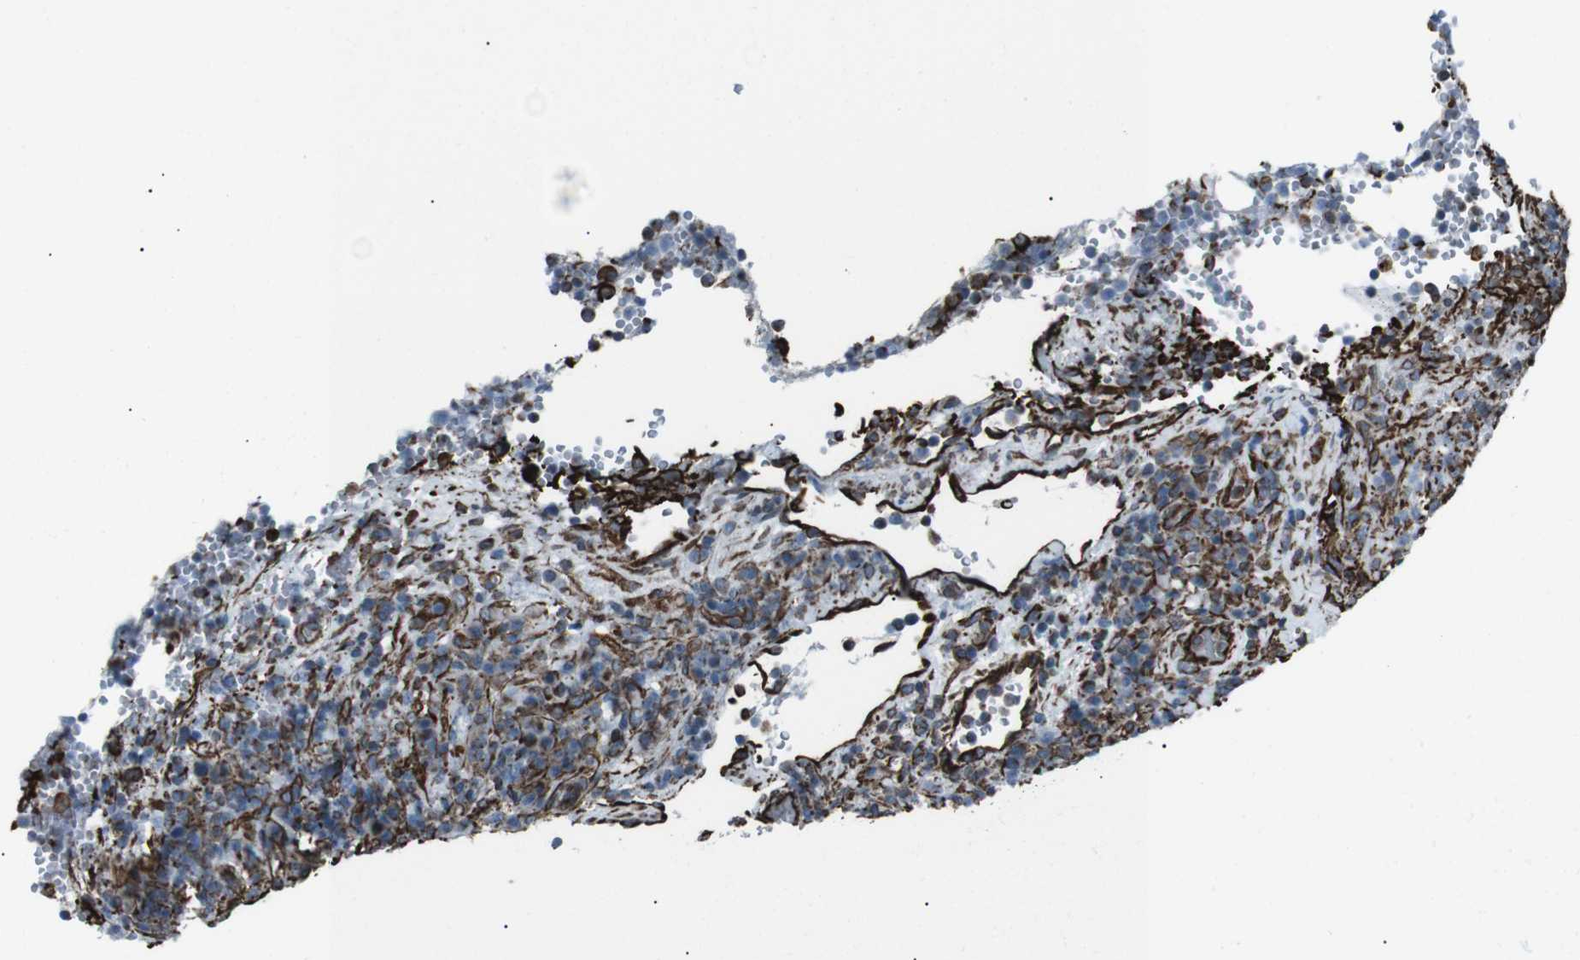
{"staining": {"intensity": "moderate", "quantity": "25%-75%", "location": "cytoplasmic/membranous"}, "tissue": "lymphoma", "cell_type": "Tumor cells", "image_type": "cancer", "snomed": [{"axis": "morphology", "description": "Malignant lymphoma, non-Hodgkin's type, High grade"}, {"axis": "topography", "description": "Lymph node"}], "caption": "High-grade malignant lymphoma, non-Hodgkin's type was stained to show a protein in brown. There is medium levels of moderate cytoplasmic/membranous positivity in approximately 25%-75% of tumor cells. (Brightfield microscopy of DAB IHC at high magnification).", "gene": "ZDHHC6", "patient": {"sex": "female", "age": 76}}